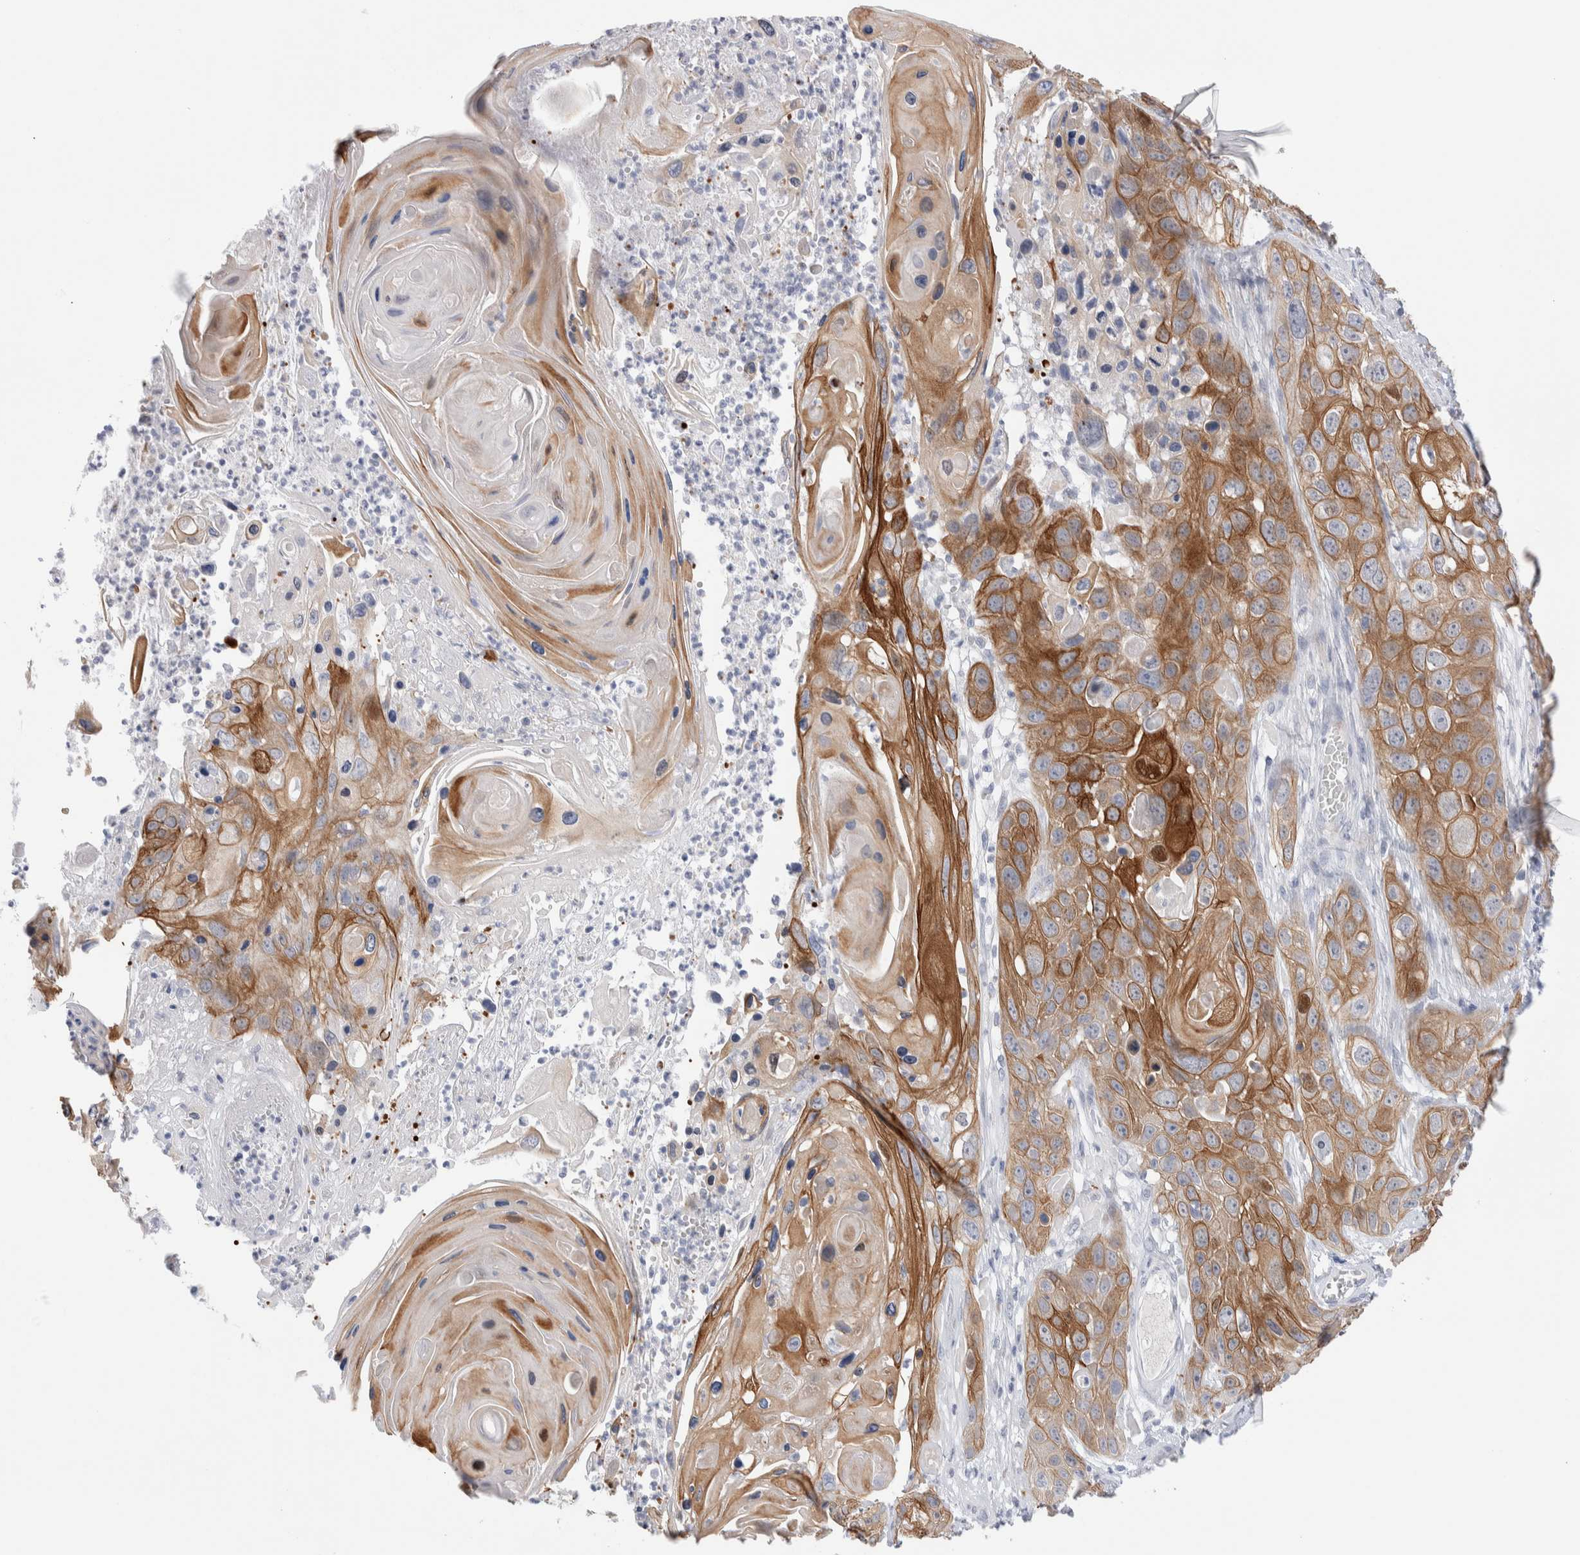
{"staining": {"intensity": "moderate", "quantity": ">75%", "location": "cytoplasmic/membranous"}, "tissue": "skin cancer", "cell_type": "Tumor cells", "image_type": "cancer", "snomed": [{"axis": "morphology", "description": "Squamous cell carcinoma, NOS"}, {"axis": "topography", "description": "Skin"}], "caption": "Squamous cell carcinoma (skin) stained for a protein (brown) displays moderate cytoplasmic/membranous positive expression in about >75% of tumor cells.", "gene": "C1orf112", "patient": {"sex": "male", "age": 55}}